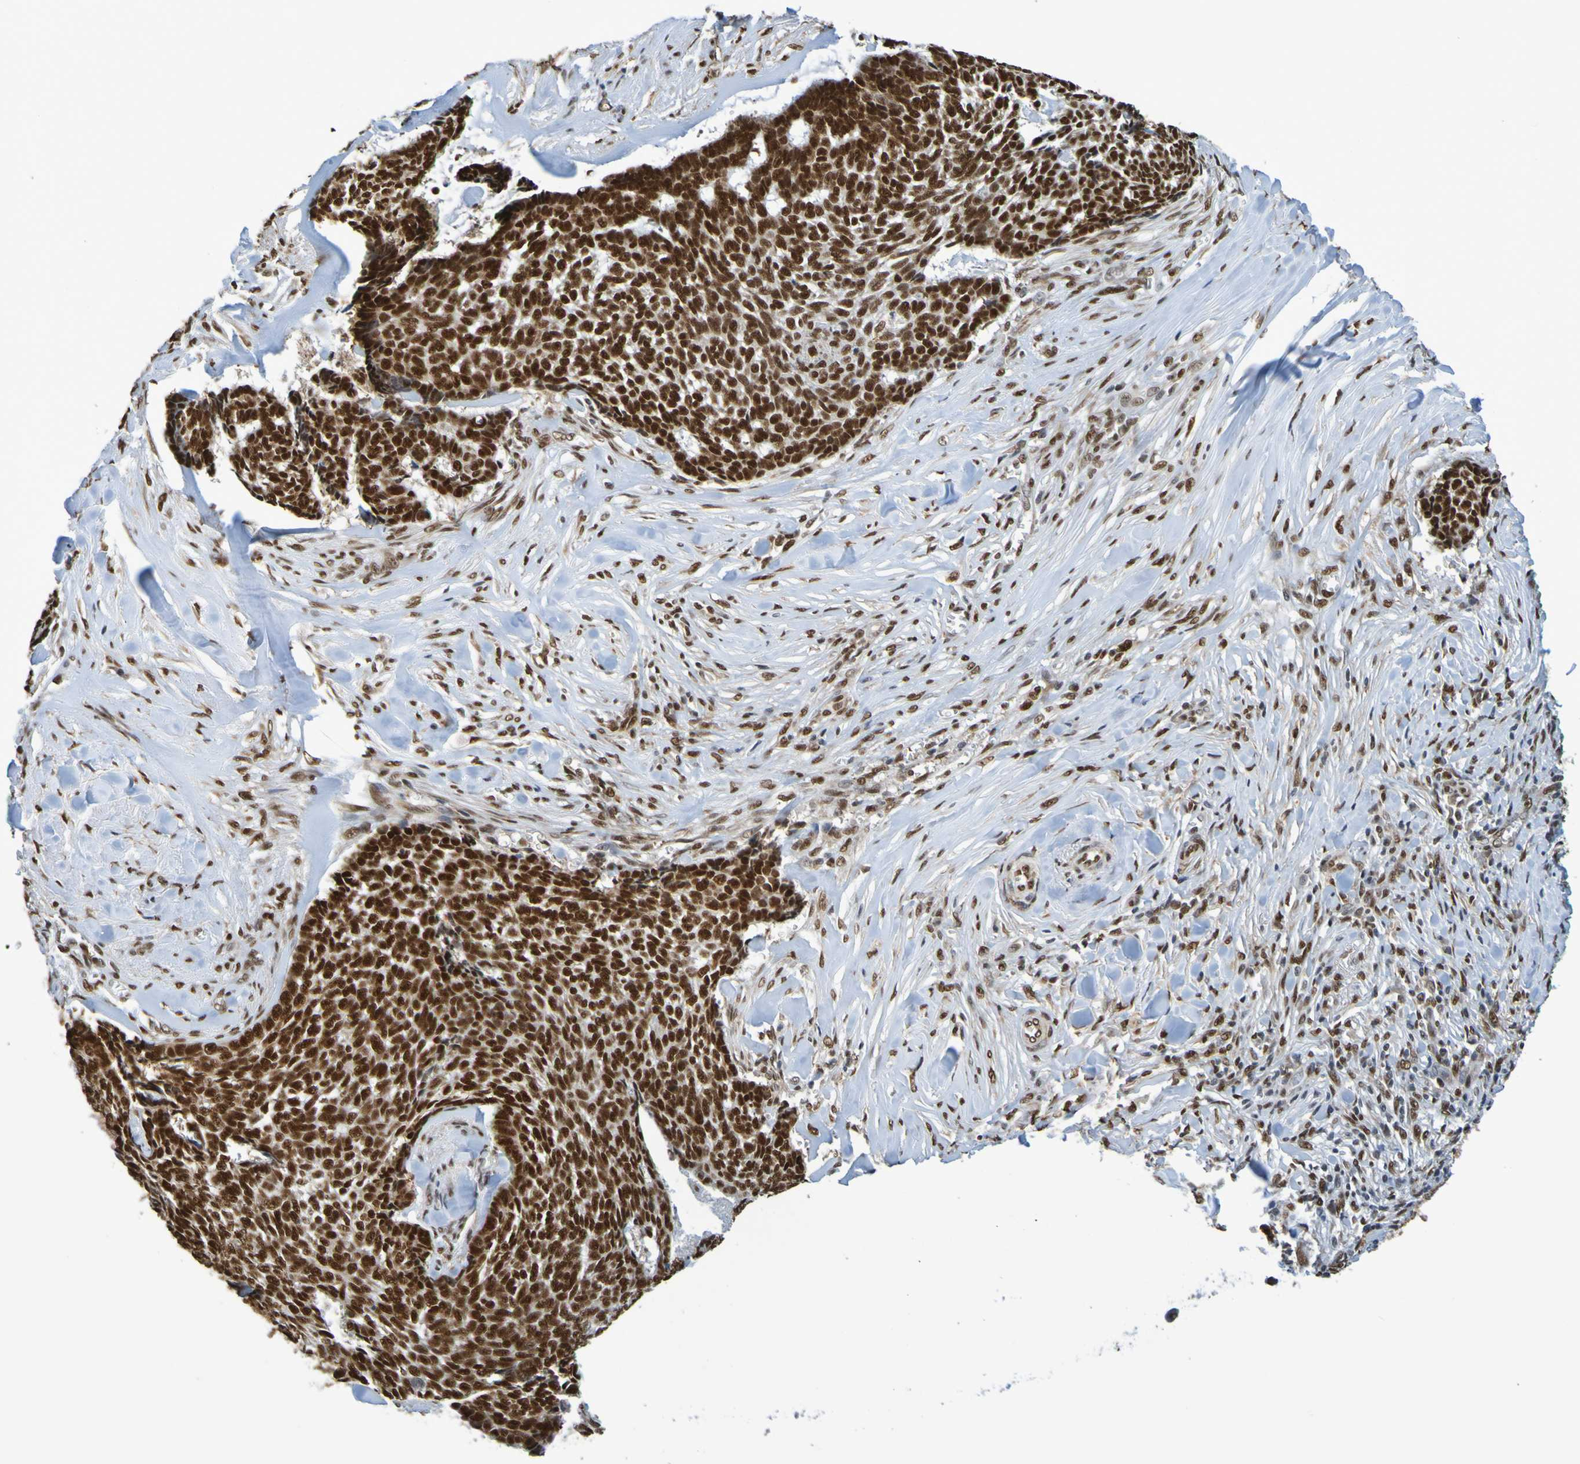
{"staining": {"intensity": "strong", "quantity": ">75%", "location": "nuclear"}, "tissue": "skin cancer", "cell_type": "Tumor cells", "image_type": "cancer", "snomed": [{"axis": "morphology", "description": "Basal cell carcinoma"}, {"axis": "topography", "description": "Skin"}], "caption": "Skin cancer (basal cell carcinoma) stained for a protein displays strong nuclear positivity in tumor cells.", "gene": "HDAC2", "patient": {"sex": "male", "age": 84}}